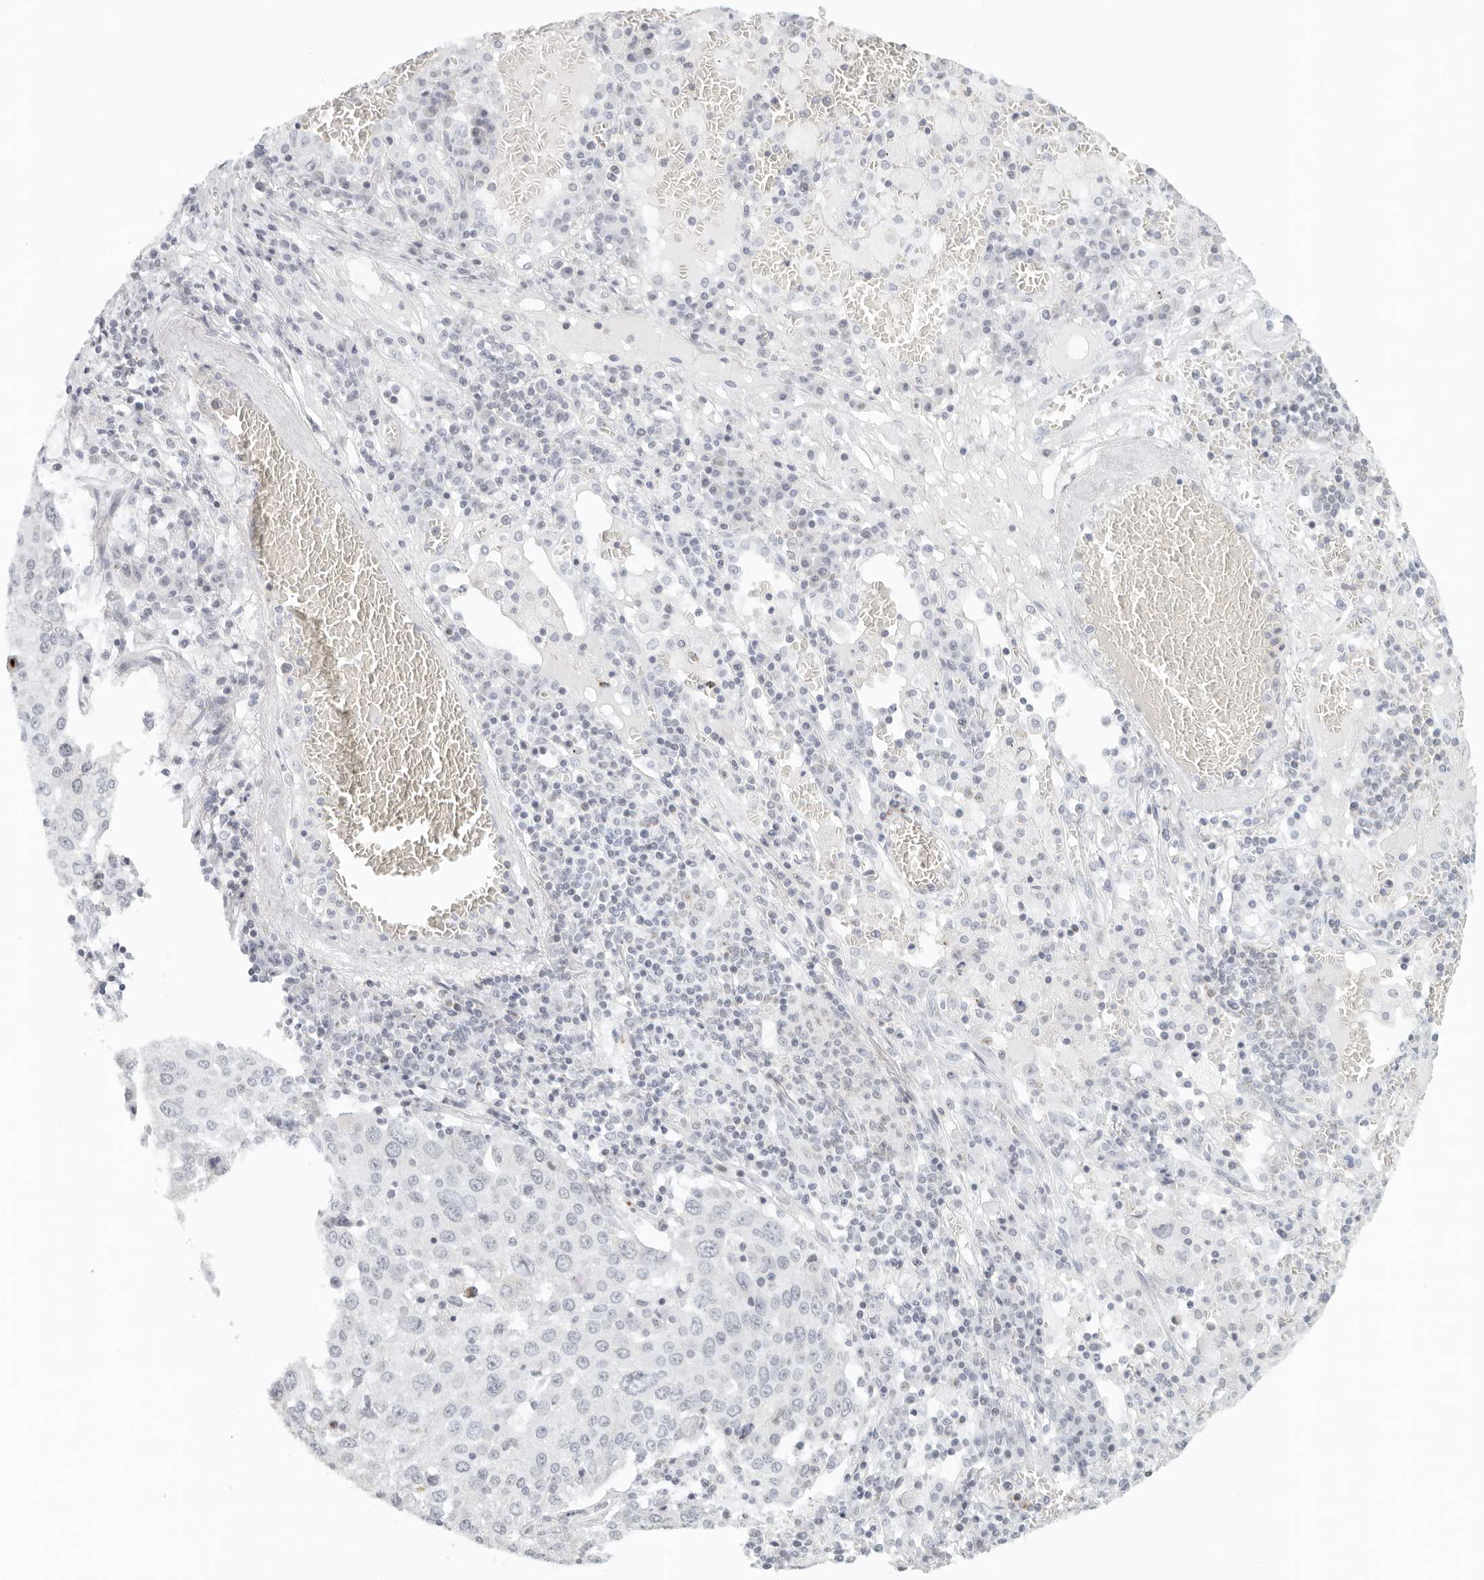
{"staining": {"intensity": "negative", "quantity": "none", "location": "none"}, "tissue": "lung cancer", "cell_type": "Tumor cells", "image_type": "cancer", "snomed": [{"axis": "morphology", "description": "Squamous cell carcinoma, NOS"}, {"axis": "topography", "description": "Lung"}], "caption": "Micrograph shows no protein expression in tumor cells of lung cancer tissue.", "gene": "RPS6KC1", "patient": {"sex": "male", "age": 65}}